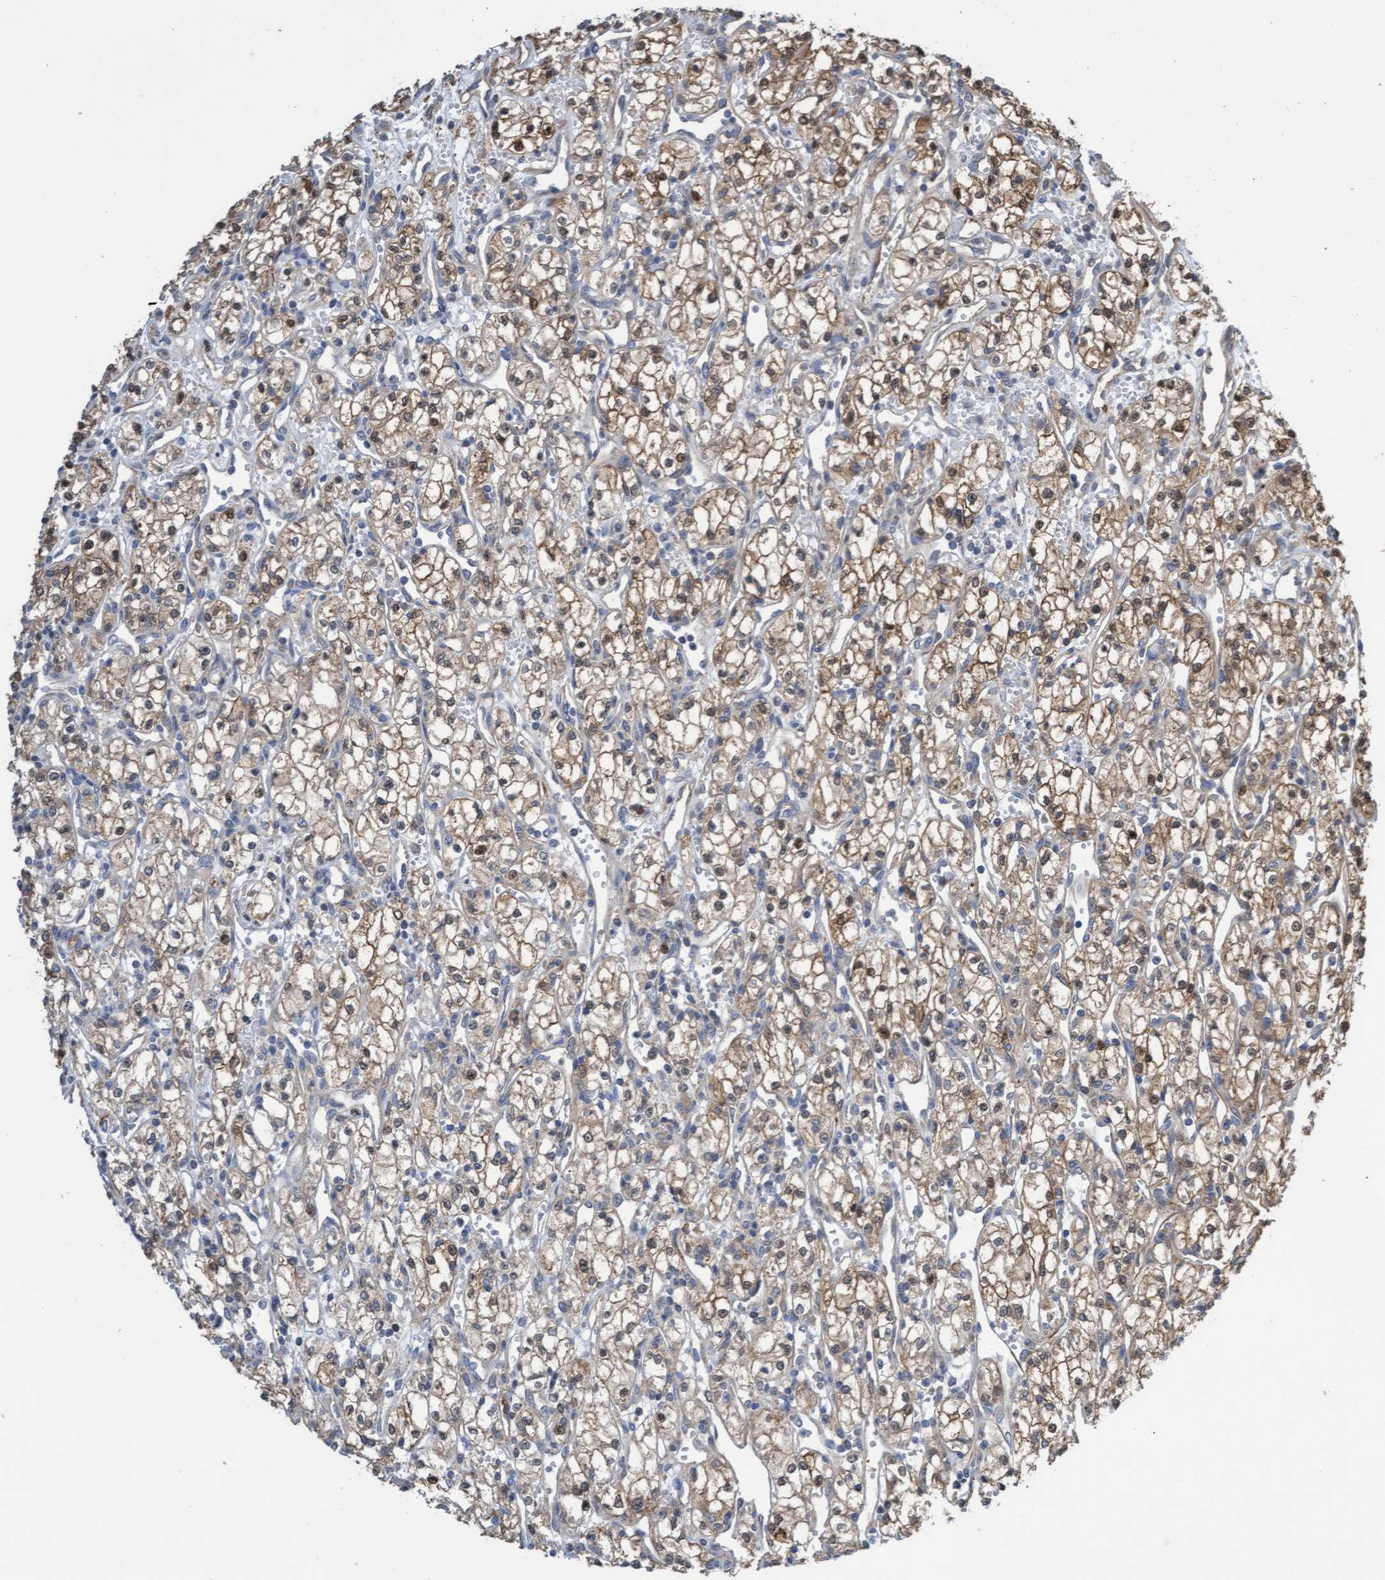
{"staining": {"intensity": "moderate", "quantity": ">75%", "location": "cytoplasmic/membranous"}, "tissue": "renal cancer", "cell_type": "Tumor cells", "image_type": "cancer", "snomed": [{"axis": "morphology", "description": "Adenocarcinoma, NOS"}, {"axis": "topography", "description": "Kidney"}], "caption": "A medium amount of moderate cytoplasmic/membranous staining is seen in approximately >75% of tumor cells in renal cancer tissue.", "gene": "ITFG1", "patient": {"sex": "male", "age": 59}}